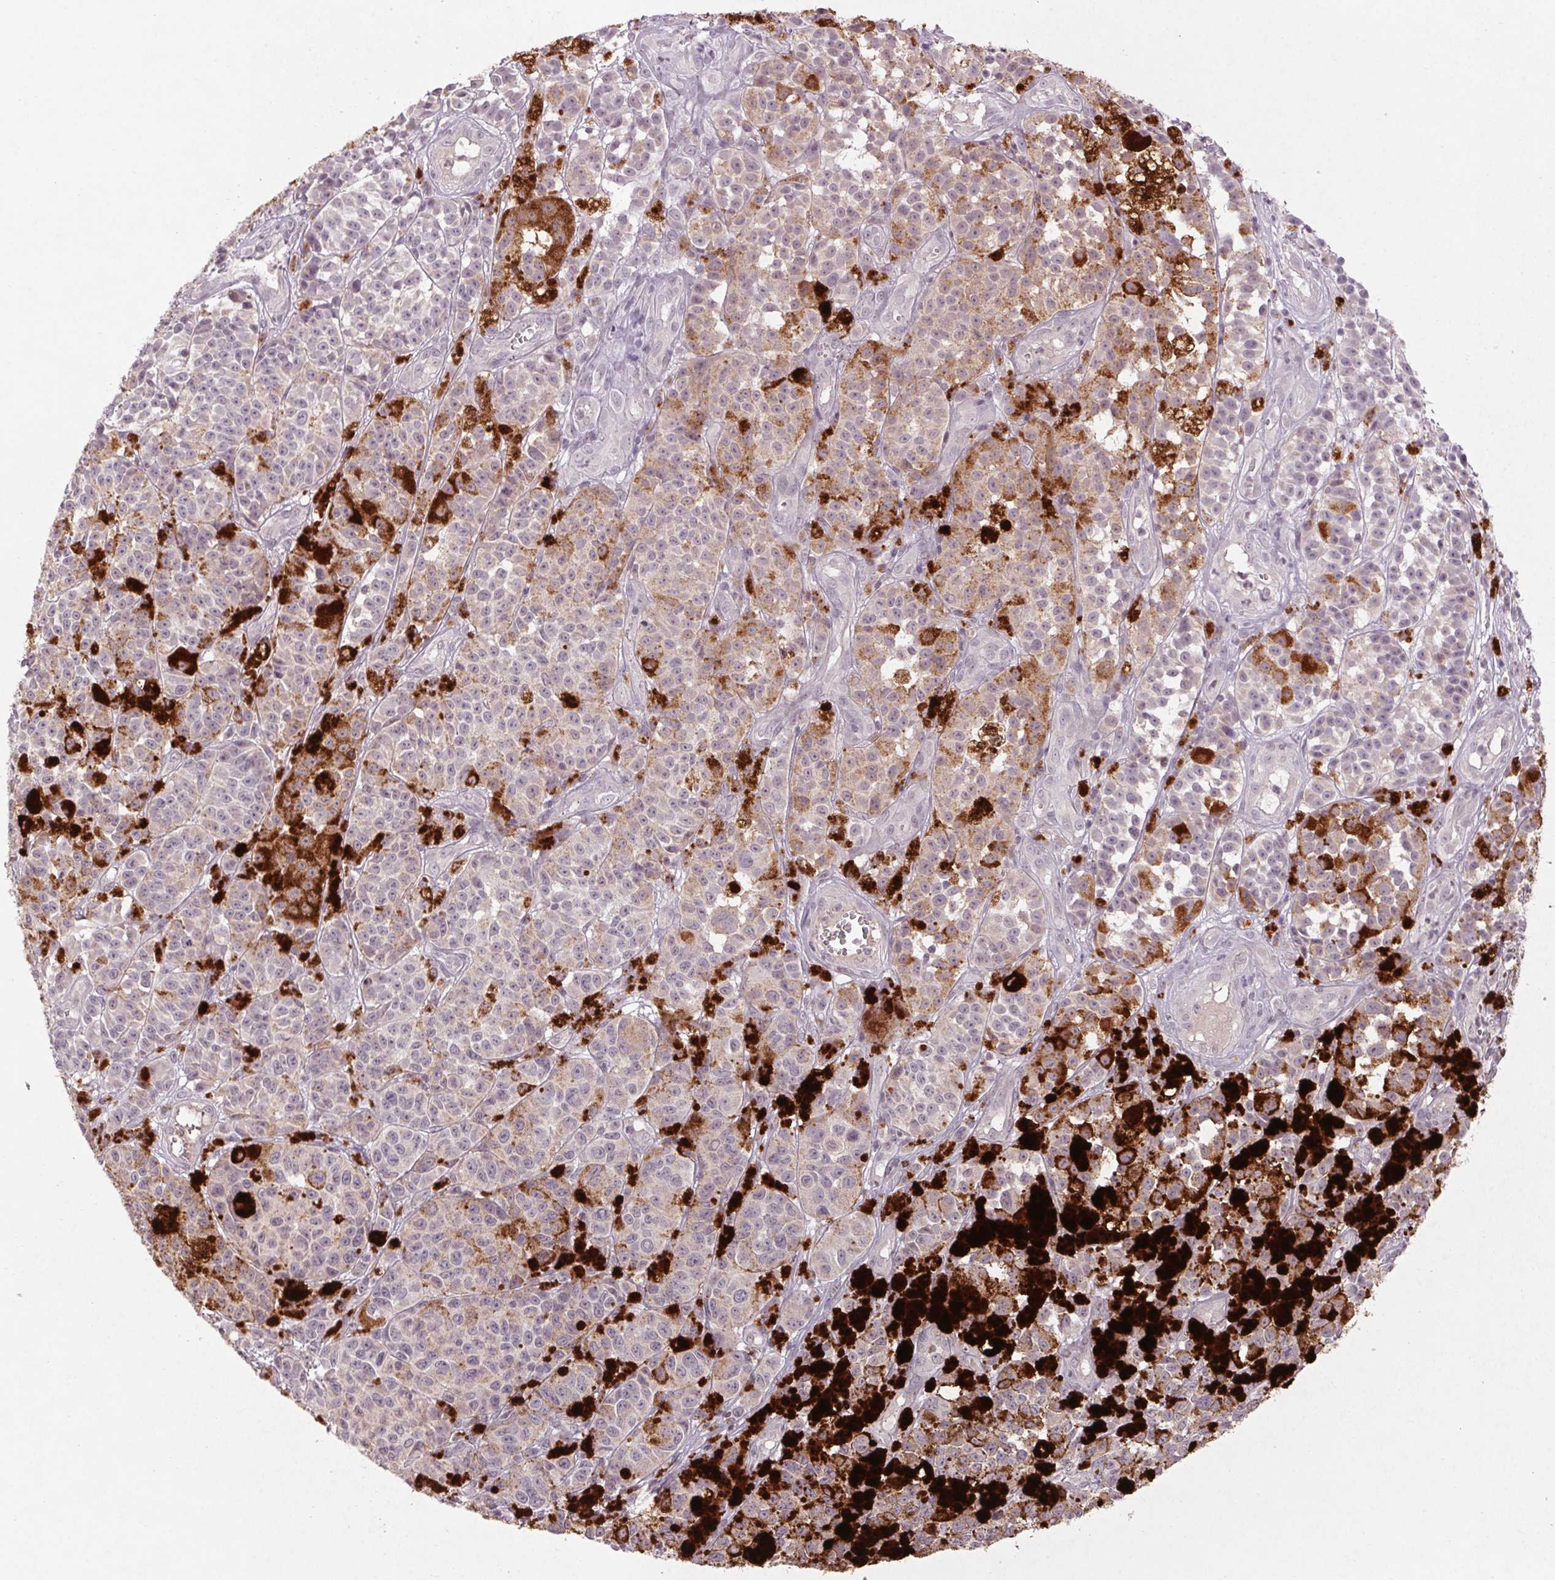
{"staining": {"intensity": "negative", "quantity": "none", "location": "none"}, "tissue": "melanoma", "cell_type": "Tumor cells", "image_type": "cancer", "snomed": [{"axis": "morphology", "description": "Malignant melanoma, NOS"}, {"axis": "topography", "description": "Skin"}], "caption": "This is an IHC image of melanoma. There is no expression in tumor cells.", "gene": "KLRC3", "patient": {"sex": "female", "age": 58}}